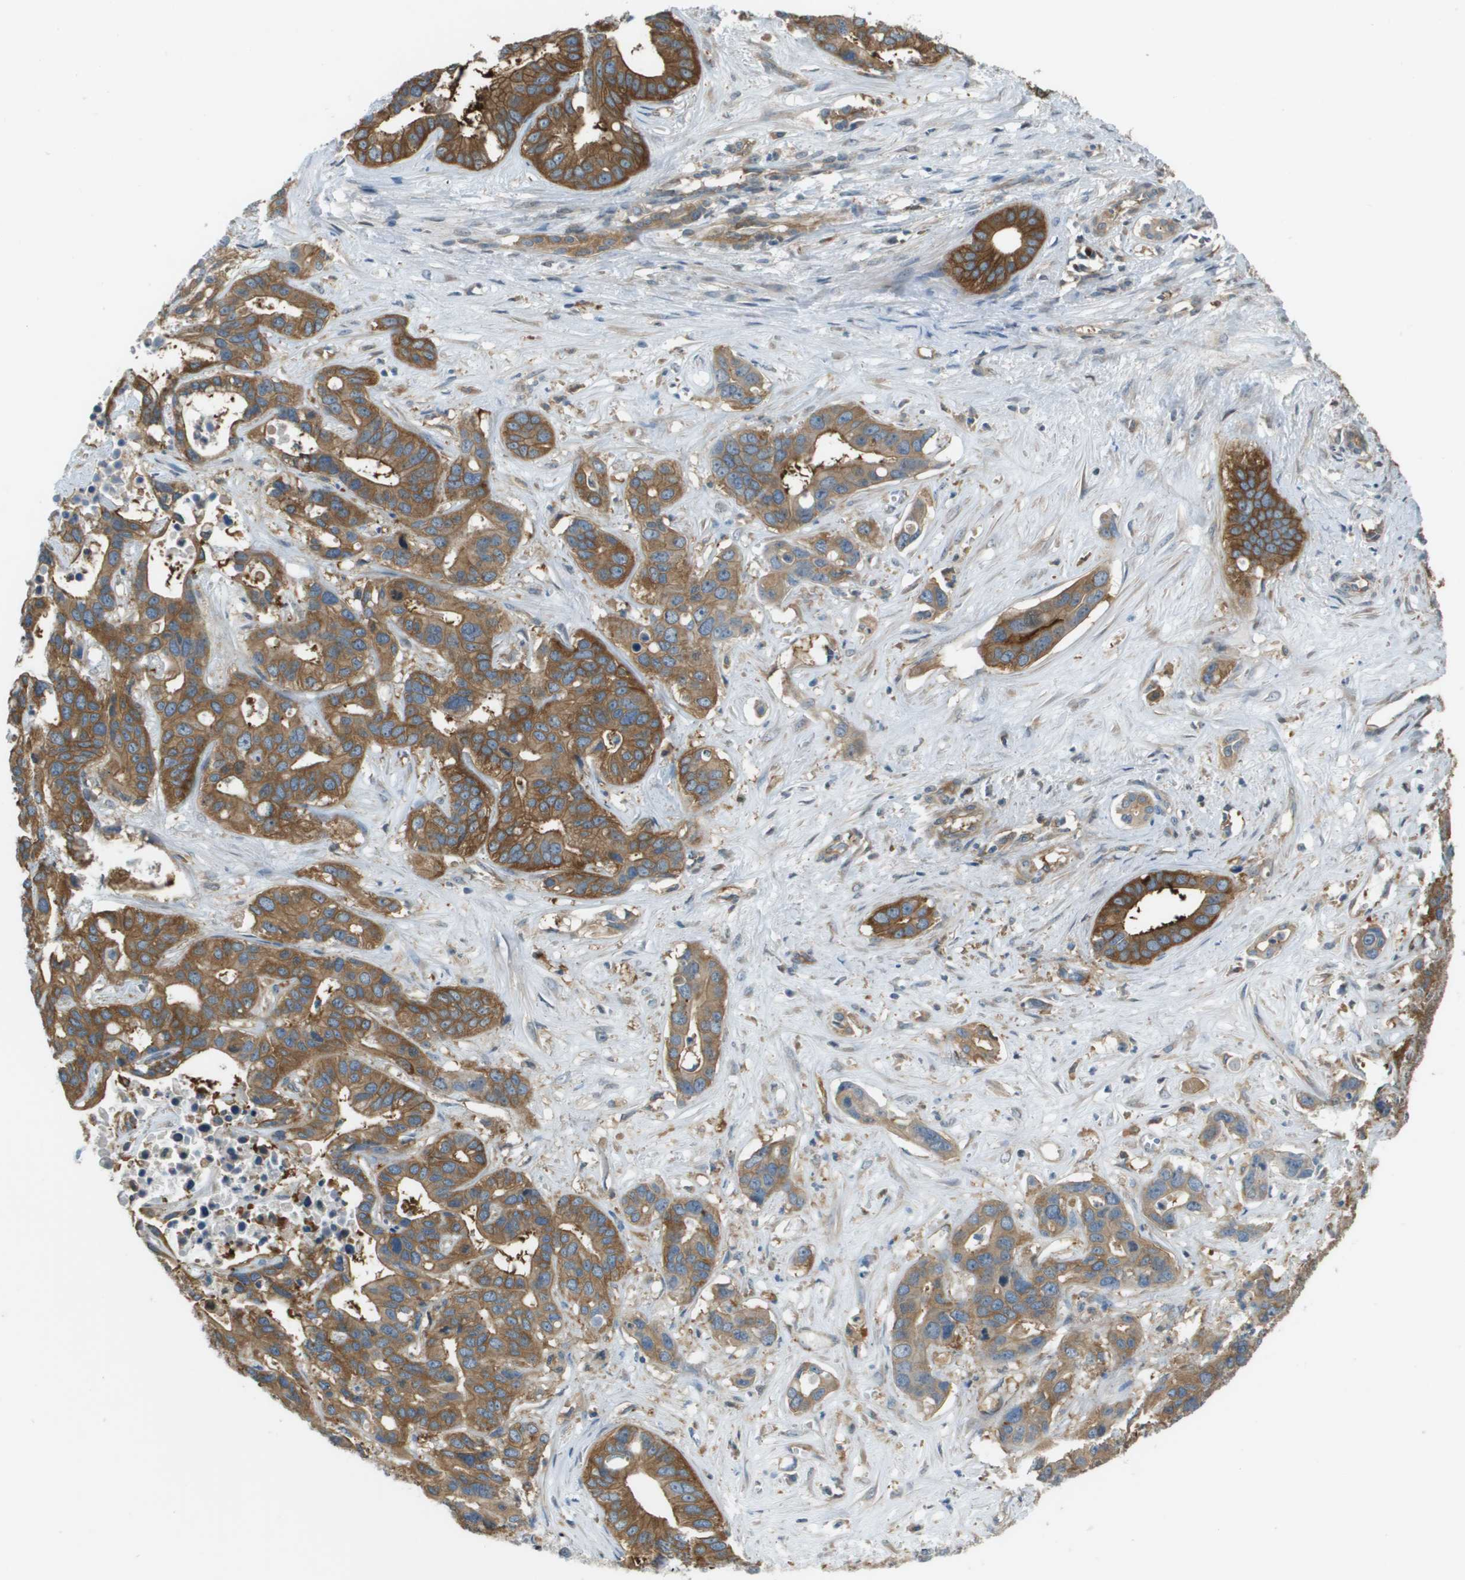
{"staining": {"intensity": "moderate", "quantity": ">75%", "location": "cytoplasmic/membranous"}, "tissue": "liver cancer", "cell_type": "Tumor cells", "image_type": "cancer", "snomed": [{"axis": "morphology", "description": "Cholangiocarcinoma"}, {"axis": "topography", "description": "Liver"}], "caption": "There is medium levels of moderate cytoplasmic/membranous positivity in tumor cells of liver cancer, as demonstrated by immunohistochemical staining (brown color).", "gene": "CORO1B", "patient": {"sex": "female", "age": 65}}